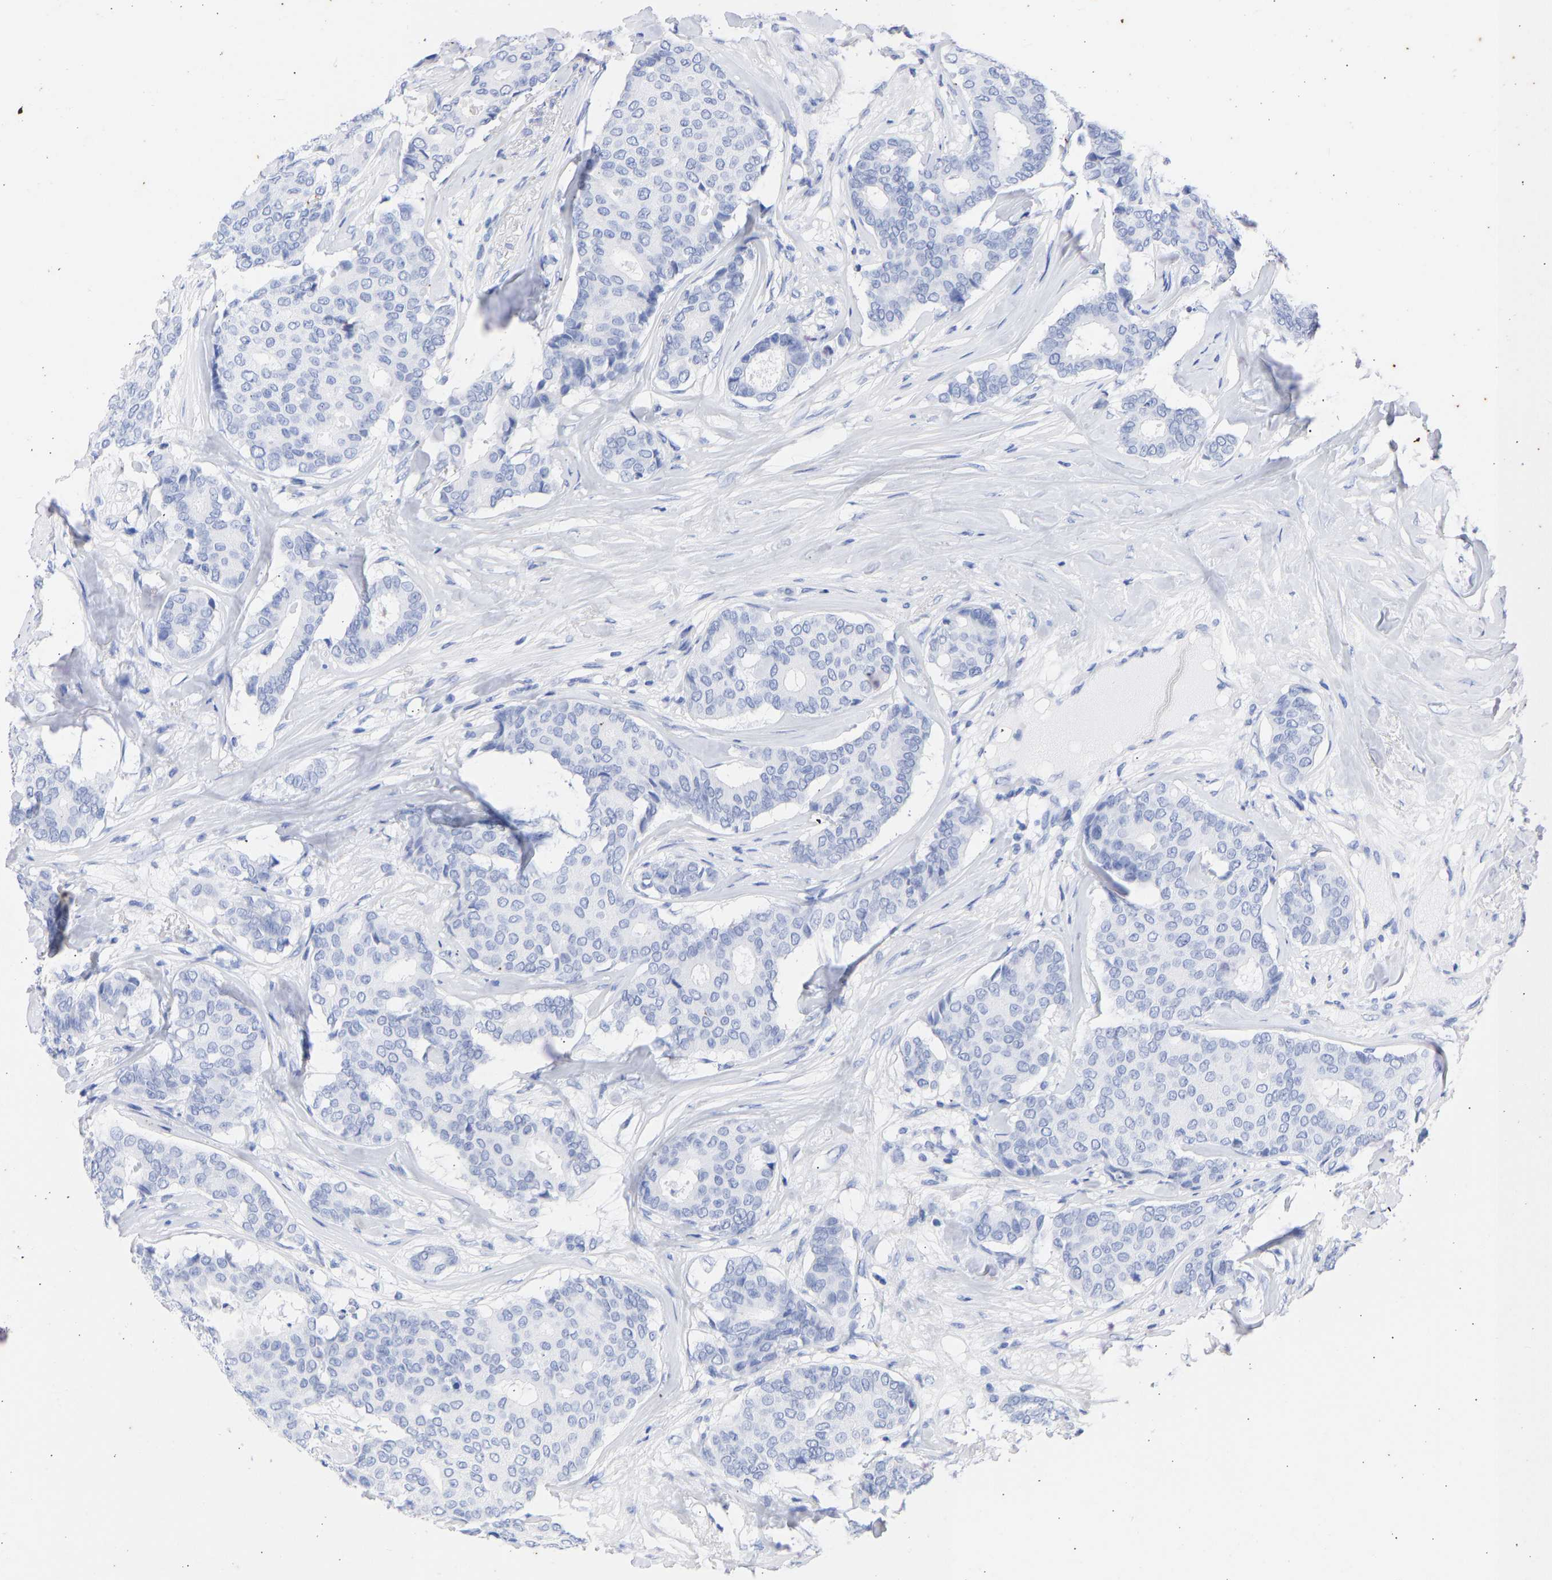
{"staining": {"intensity": "negative", "quantity": "none", "location": "none"}, "tissue": "breast cancer", "cell_type": "Tumor cells", "image_type": "cancer", "snomed": [{"axis": "morphology", "description": "Duct carcinoma"}, {"axis": "topography", "description": "Breast"}], "caption": "A high-resolution image shows immunohistochemistry staining of infiltrating ductal carcinoma (breast), which exhibits no significant positivity in tumor cells.", "gene": "KRT1", "patient": {"sex": "female", "age": 75}}